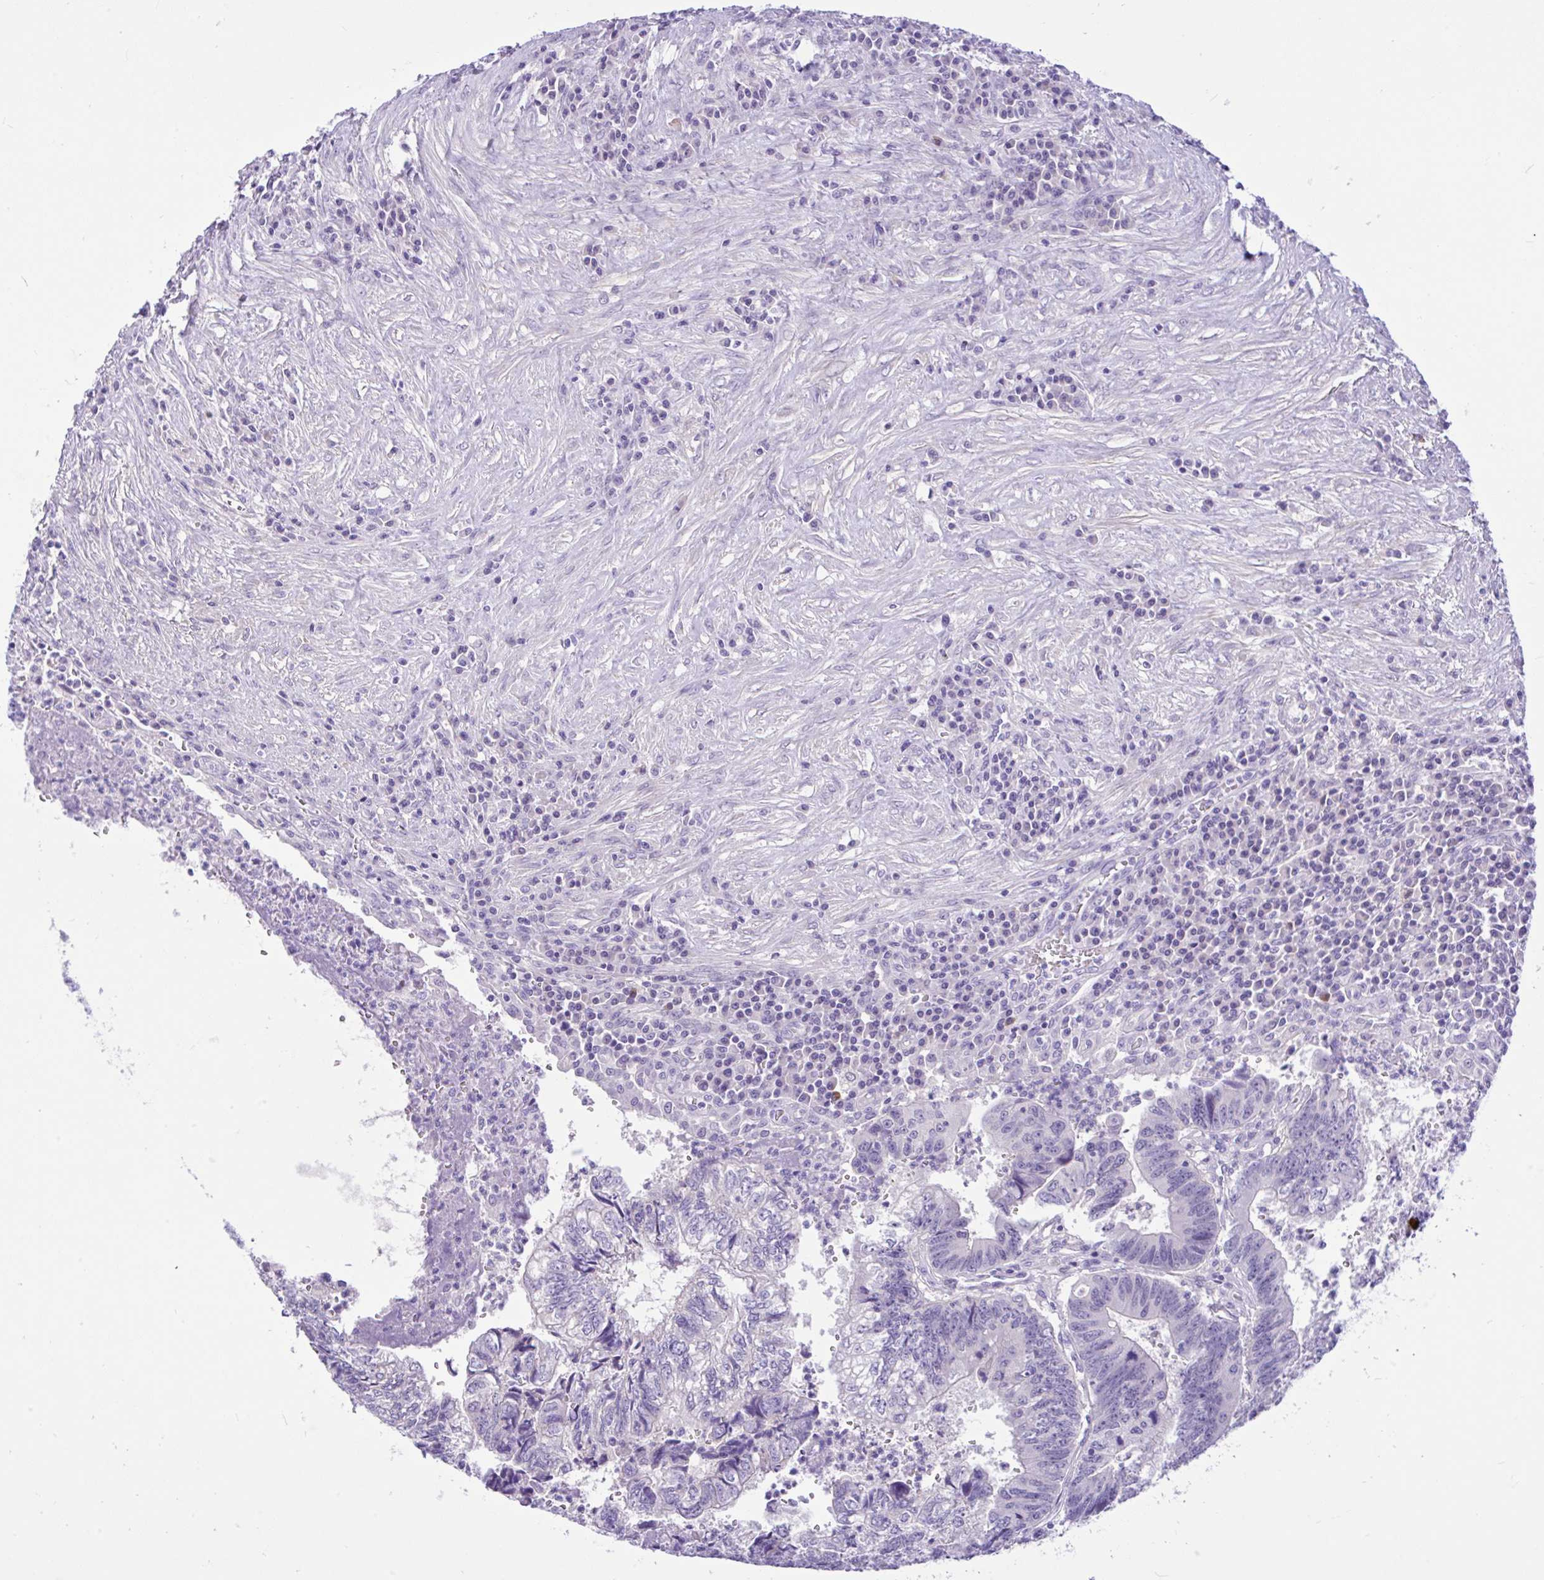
{"staining": {"intensity": "negative", "quantity": "none", "location": "none"}, "tissue": "colorectal cancer", "cell_type": "Tumor cells", "image_type": "cancer", "snomed": [{"axis": "morphology", "description": "Adenocarcinoma, NOS"}, {"axis": "topography", "description": "Colon"}], "caption": "Immunohistochemistry (IHC) image of neoplastic tissue: human adenocarcinoma (colorectal) stained with DAB (3,3'-diaminobenzidine) exhibits no significant protein positivity in tumor cells.", "gene": "ANO4", "patient": {"sex": "male", "age": 86}}